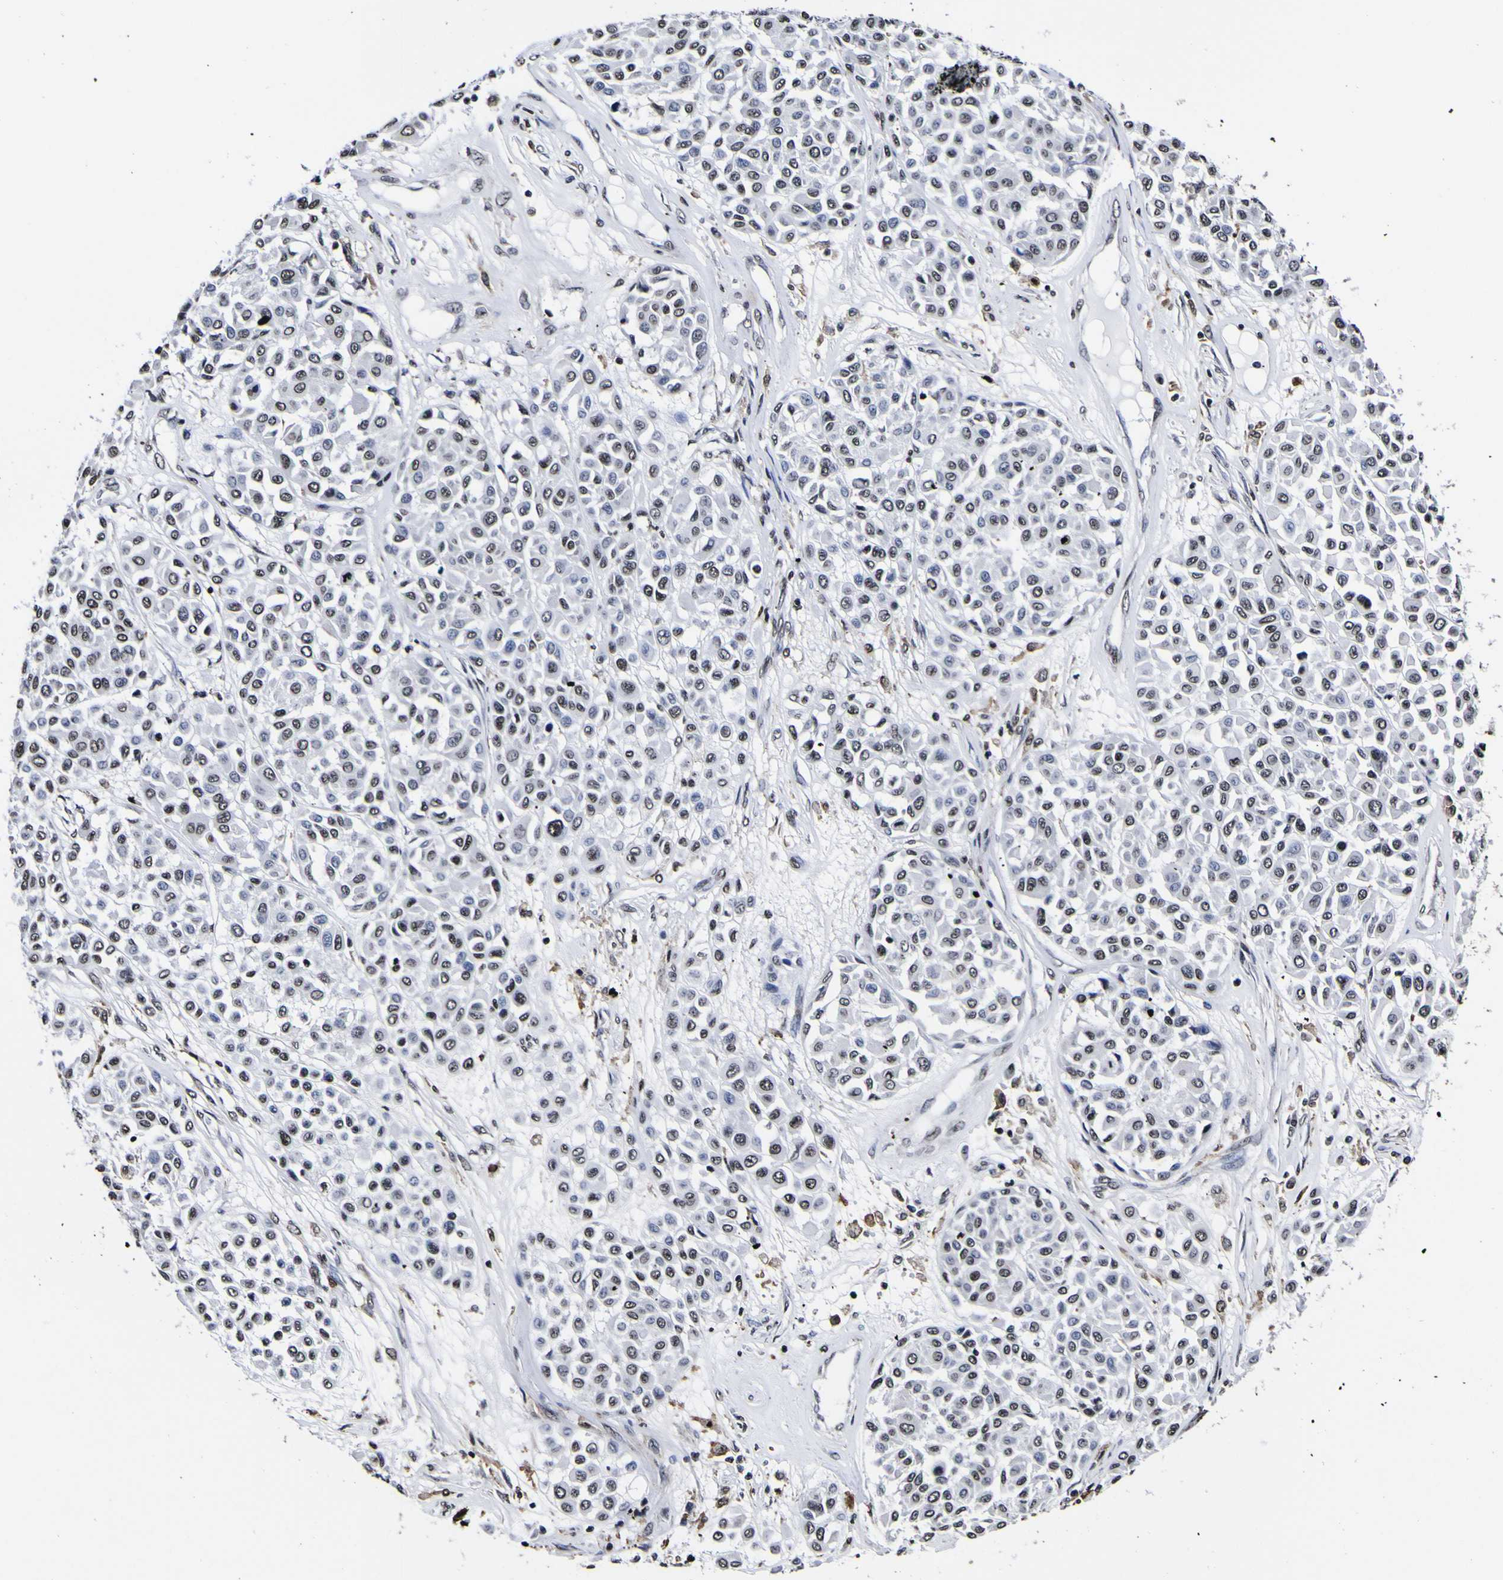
{"staining": {"intensity": "strong", "quantity": "<25%", "location": "nuclear"}, "tissue": "melanoma", "cell_type": "Tumor cells", "image_type": "cancer", "snomed": [{"axis": "morphology", "description": "Malignant melanoma, Metastatic site"}, {"axis": "topography", "description": "Soft tissue"}], "caption": "The histopathology image exhibits immunohistochemical staining of malignant melanoma (metastatic site). There is strong nuclear expression is present in approximately <25% of tumor cells.", "gene": "PIAS1", "patient": {"sex": "male", "age": 41}}